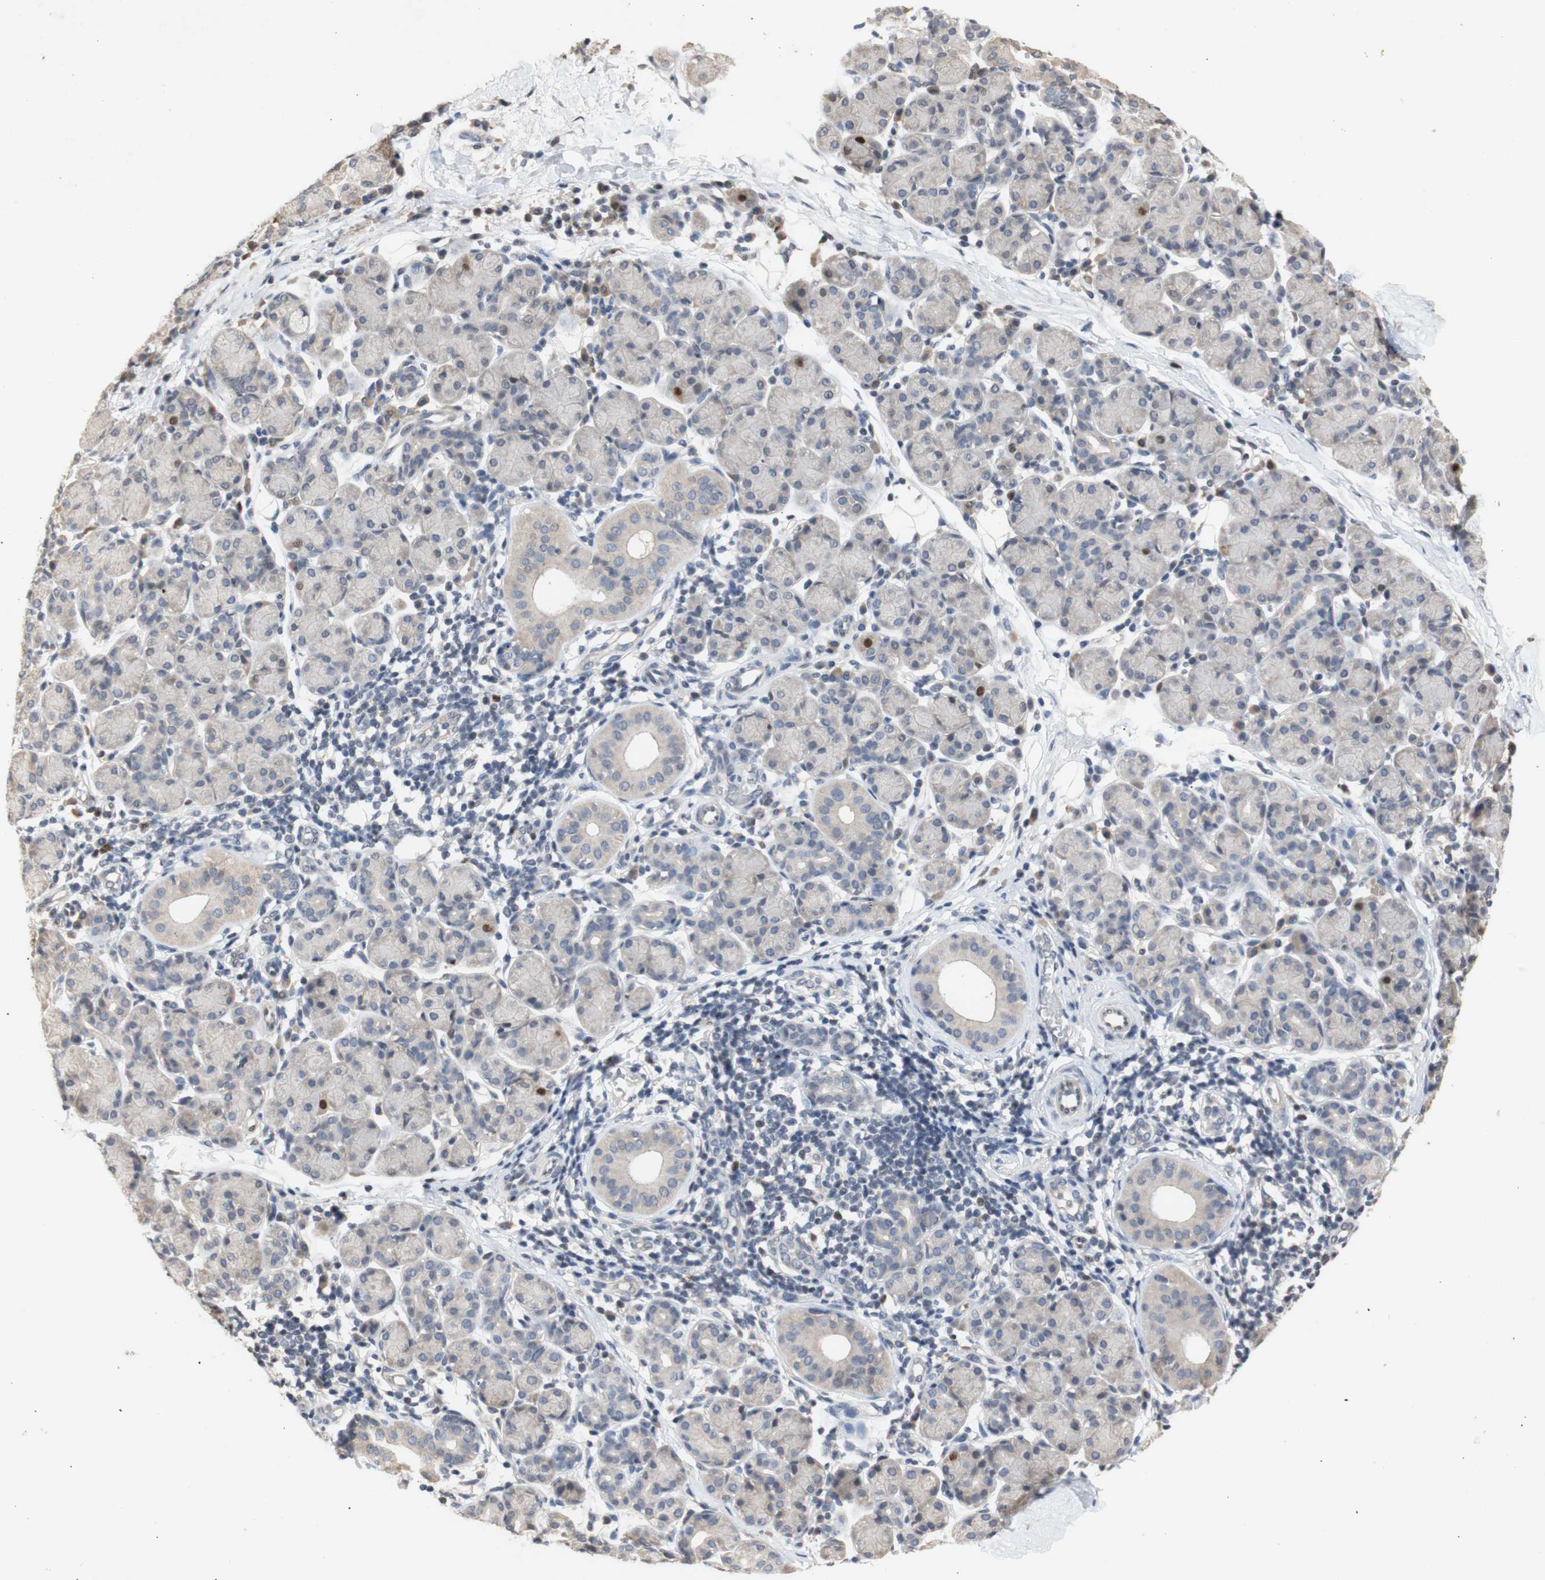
{"staining": {"intensity": "strong", "quantity": "<25%", "location": "nuclear"}, "tissue": "salivary gland", "cell_type": "Glandular cells", "image_type": "normal", "snomed": [{"axis": "morphology", "description": "Normal tissue, NOS"}, {"axis": "morphology", "description": "Inflammation, NOS"}, {"axis": "topography", "description": "Lymph node"}, {"axis": "topography", "description": "Salivary gland"}], "caption": "Human salivary gland stained for a protein (brown) displays strong nuclear positive expression in about <25% of glandular cells.", "gene": "FOSB", "patient": {"sex": "male", "age": 3}}